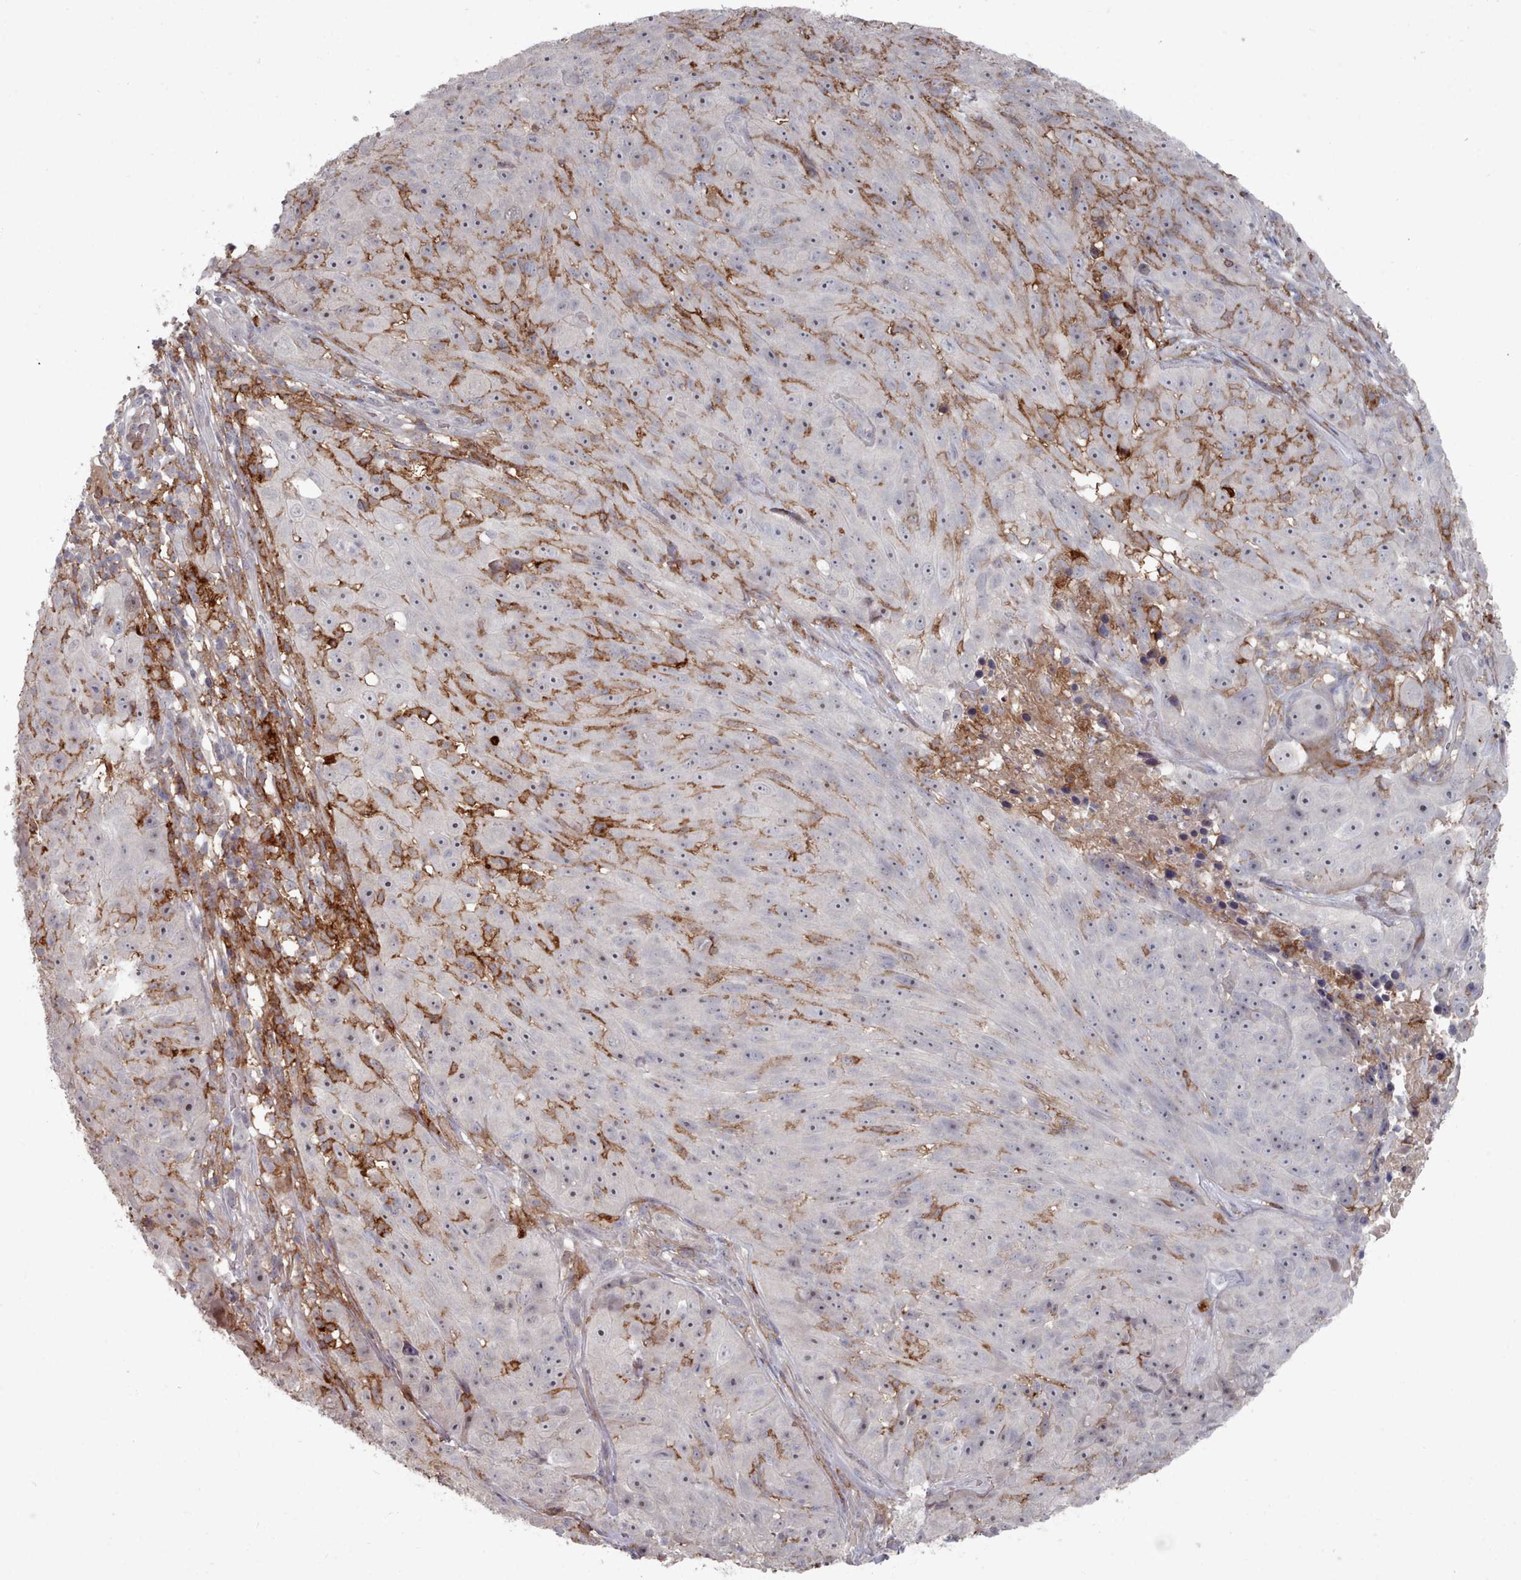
{"staining": {"intensity": "negative", "quantity": "none", "location": "none"}, "tissue": "skin cancer", "cell_type": "Tumor cells", "image_type": "cancer", "snomed": [{"axis": "morphology", "description": "Squamous cell carcinoma, NOS"}, {"axis": "topography", "description": "Skin"}], "caption": "High power microscopy photomicrograph of an immunohistochemistry micrograph of skin cancer, revealing no significant staining in tumor cells.", "gene": "COL8A2", "patient": {"sex": "female", "age": 87}}